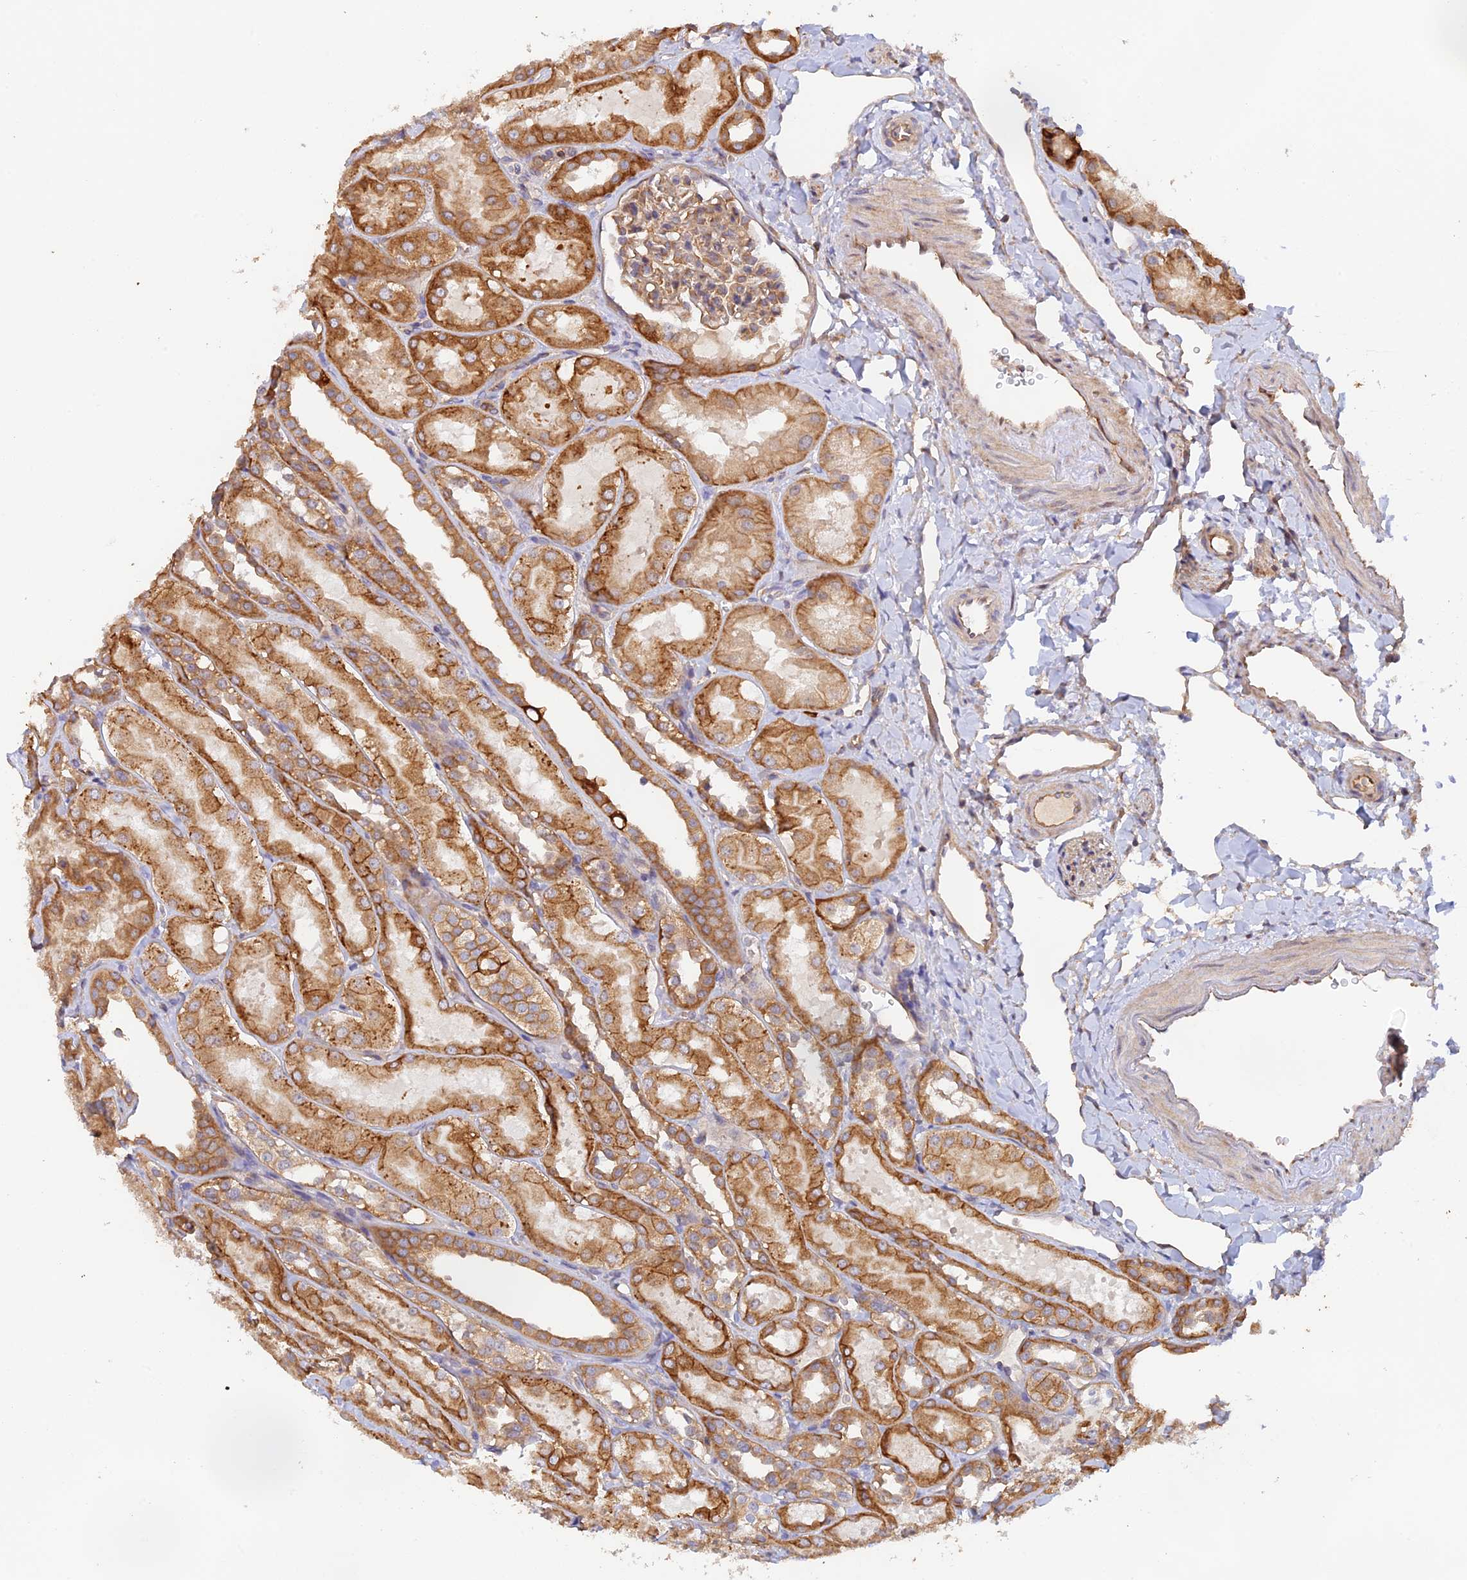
{"staining": {"intensity": "weak", "quantity": ">75%", "location": "cytoplasmic/membranous"}, "tissue": "kidney", "cell_type": "Cells in glomeruli", "image_type": "normal", "snomed": [{"axis": "morphology", "description": "Normal tissue, NOS"}, {"axis": "topography", "description": "Kidney"}, {"axis": "topography", "description": "Urinary bladder"}], "caption": "A brown stain labels weak cytoplasmic/membranous positivity of a protein in cells in glomeruli of benign human kidney.", "gene": "MYO9A", "patient": {"sex": "male", "age": 16}}